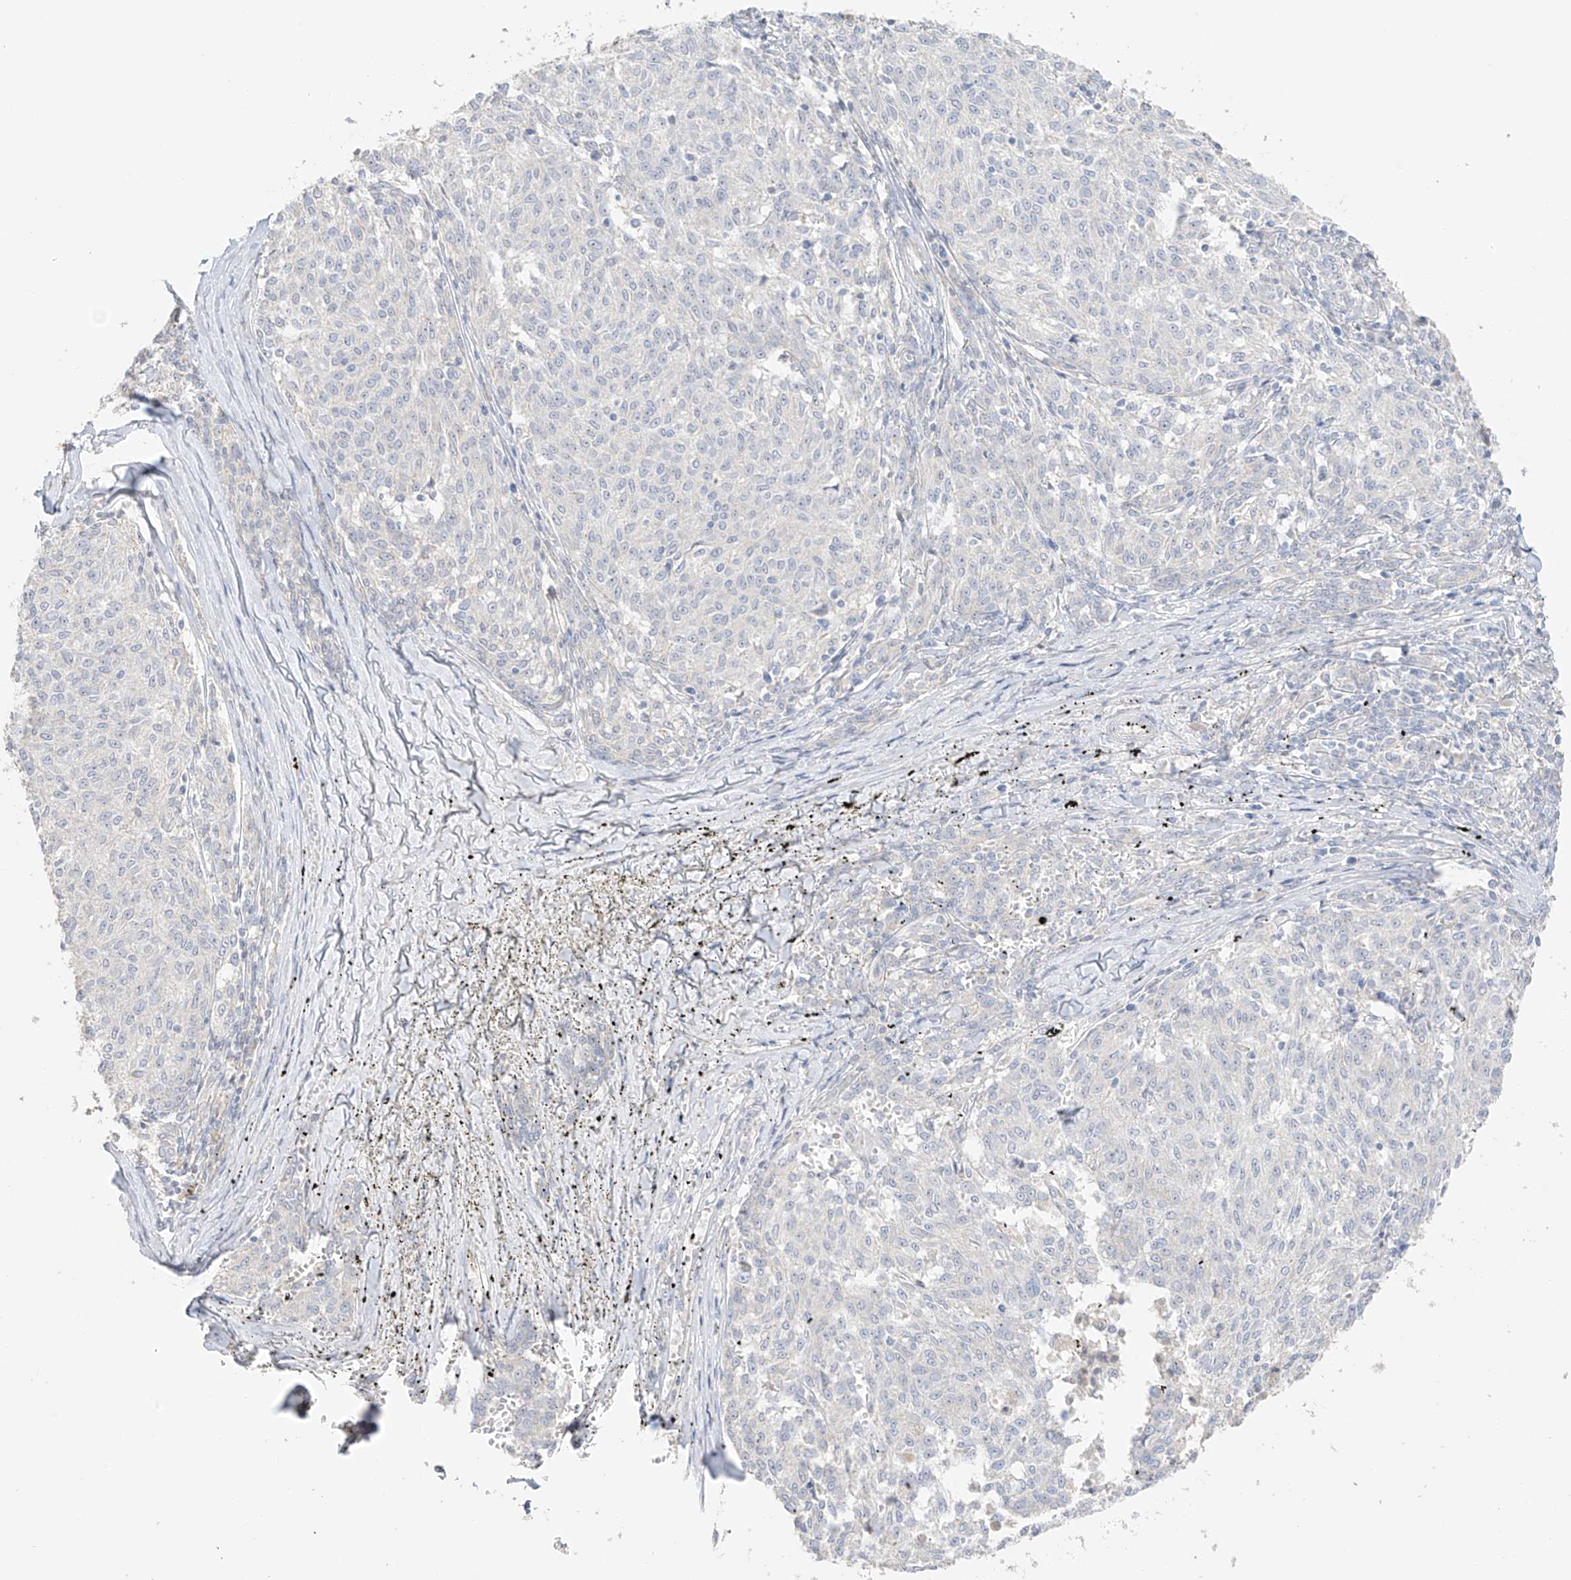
{"staining": {"intensity": "negative", "quantity": "none", "location": "none"}, "tissue": "melanoma", "cell_type": "Tumor cells", "image_type": "cancer", "snomed": [{"axis": "morphology", "description": "Malignant melanoma, NOS"}, {"axis": "topography", "description": "Skin"}], "caption": "Immunohistochemical staining of melanoma exhibits no significant expression in tumor cells.", "gene": "ZBTB41", "patient": {"sex": "female", "age": 72}}